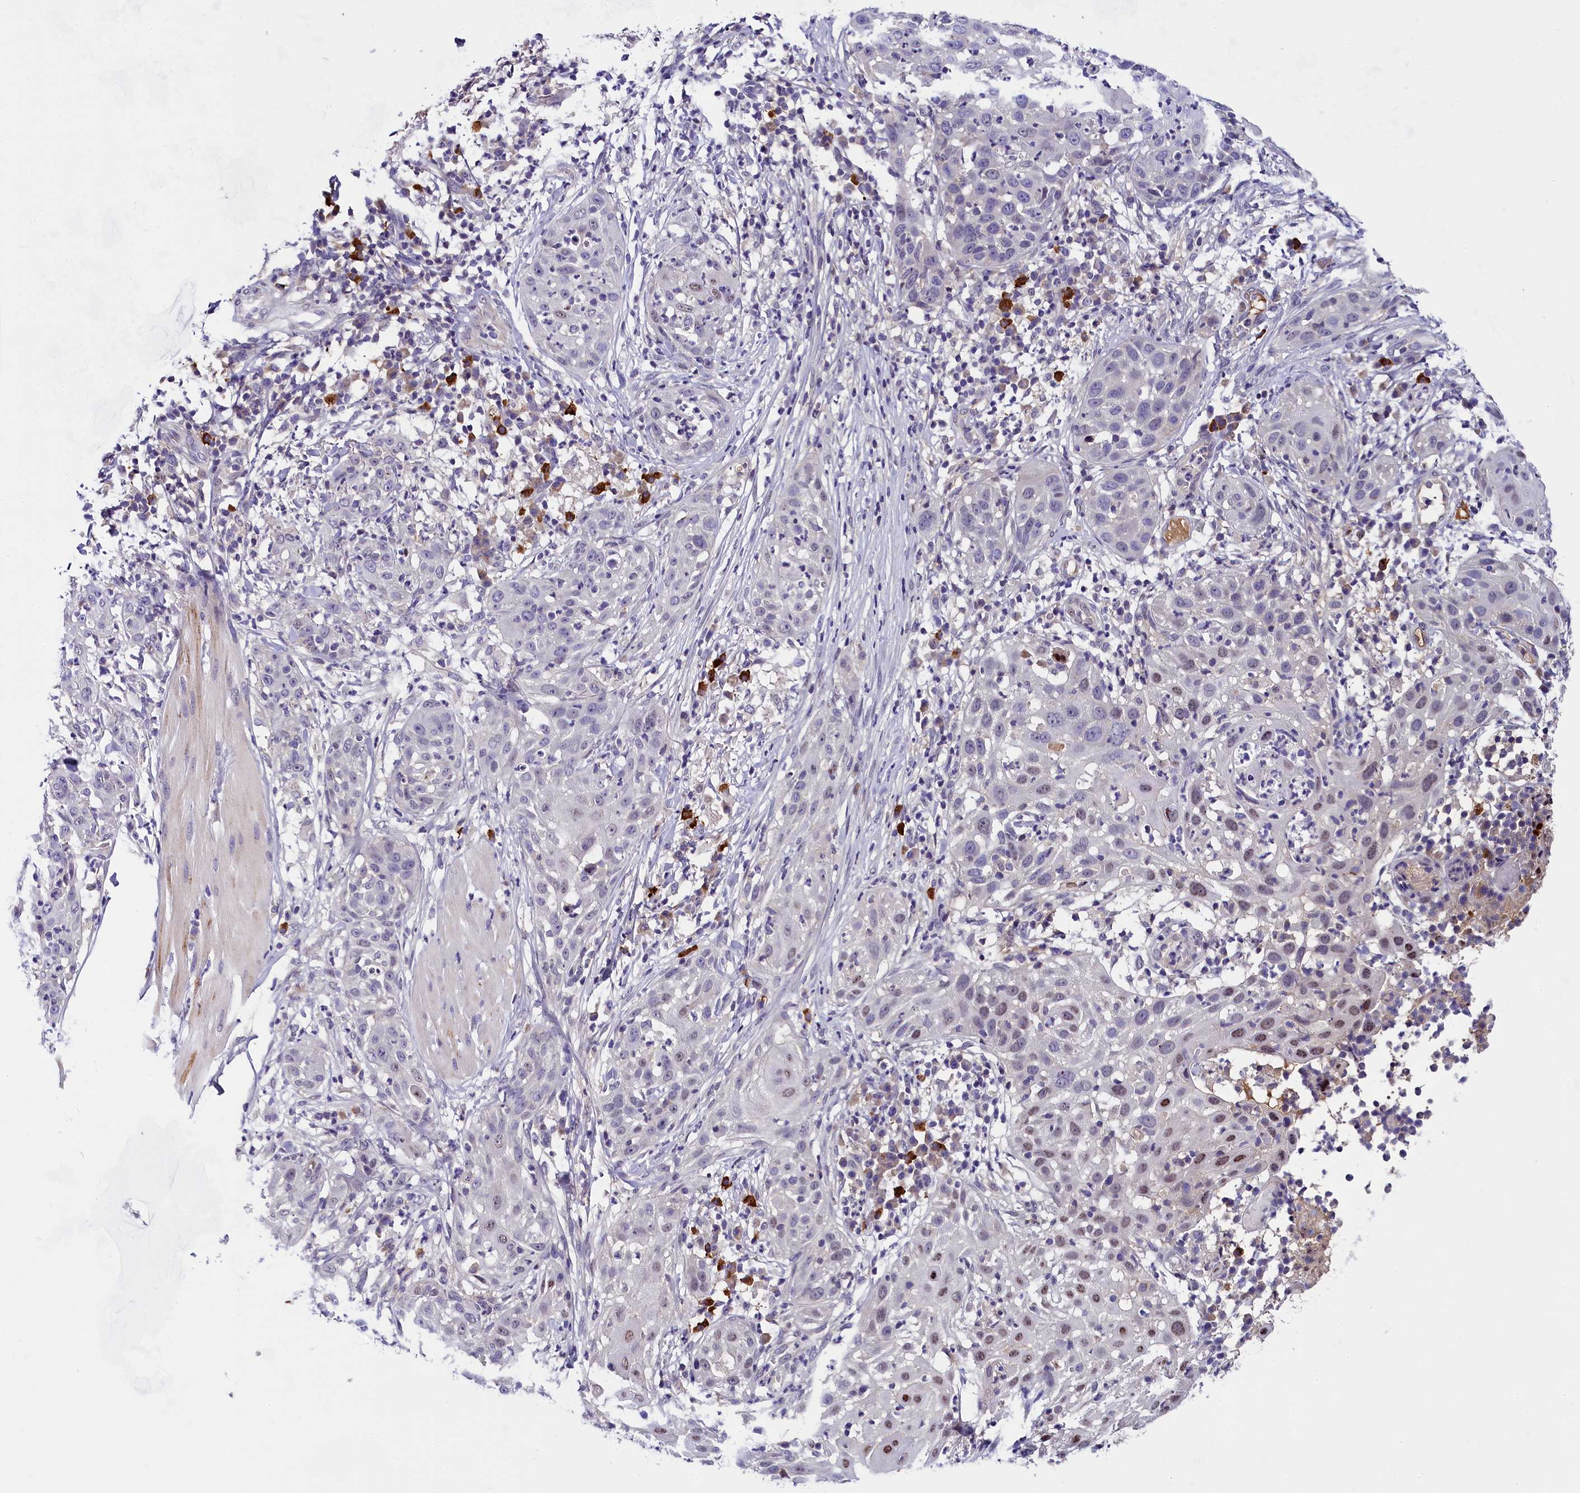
{"staining": {"intensity": "weak", "quantity": "25%-75%", "location": "nuclear"}, "tissue": "skin cancer", "cell_type": "Tumor cells", "image_type": "cancer", "snomed": [{"axis": "morphology", "description": "Squamous cell carcinoma, NOS"}, {"axis": "topography", "description": "Skin"}], "caption": "An image showing weak nuclear staining in about 25%-75% of tumor cells in skin squamous cell carcinoma, as visualized by brown immunohistochemical staining.", "gene": "ENKD1", "patient": {"sex": "female", "age": 44}}